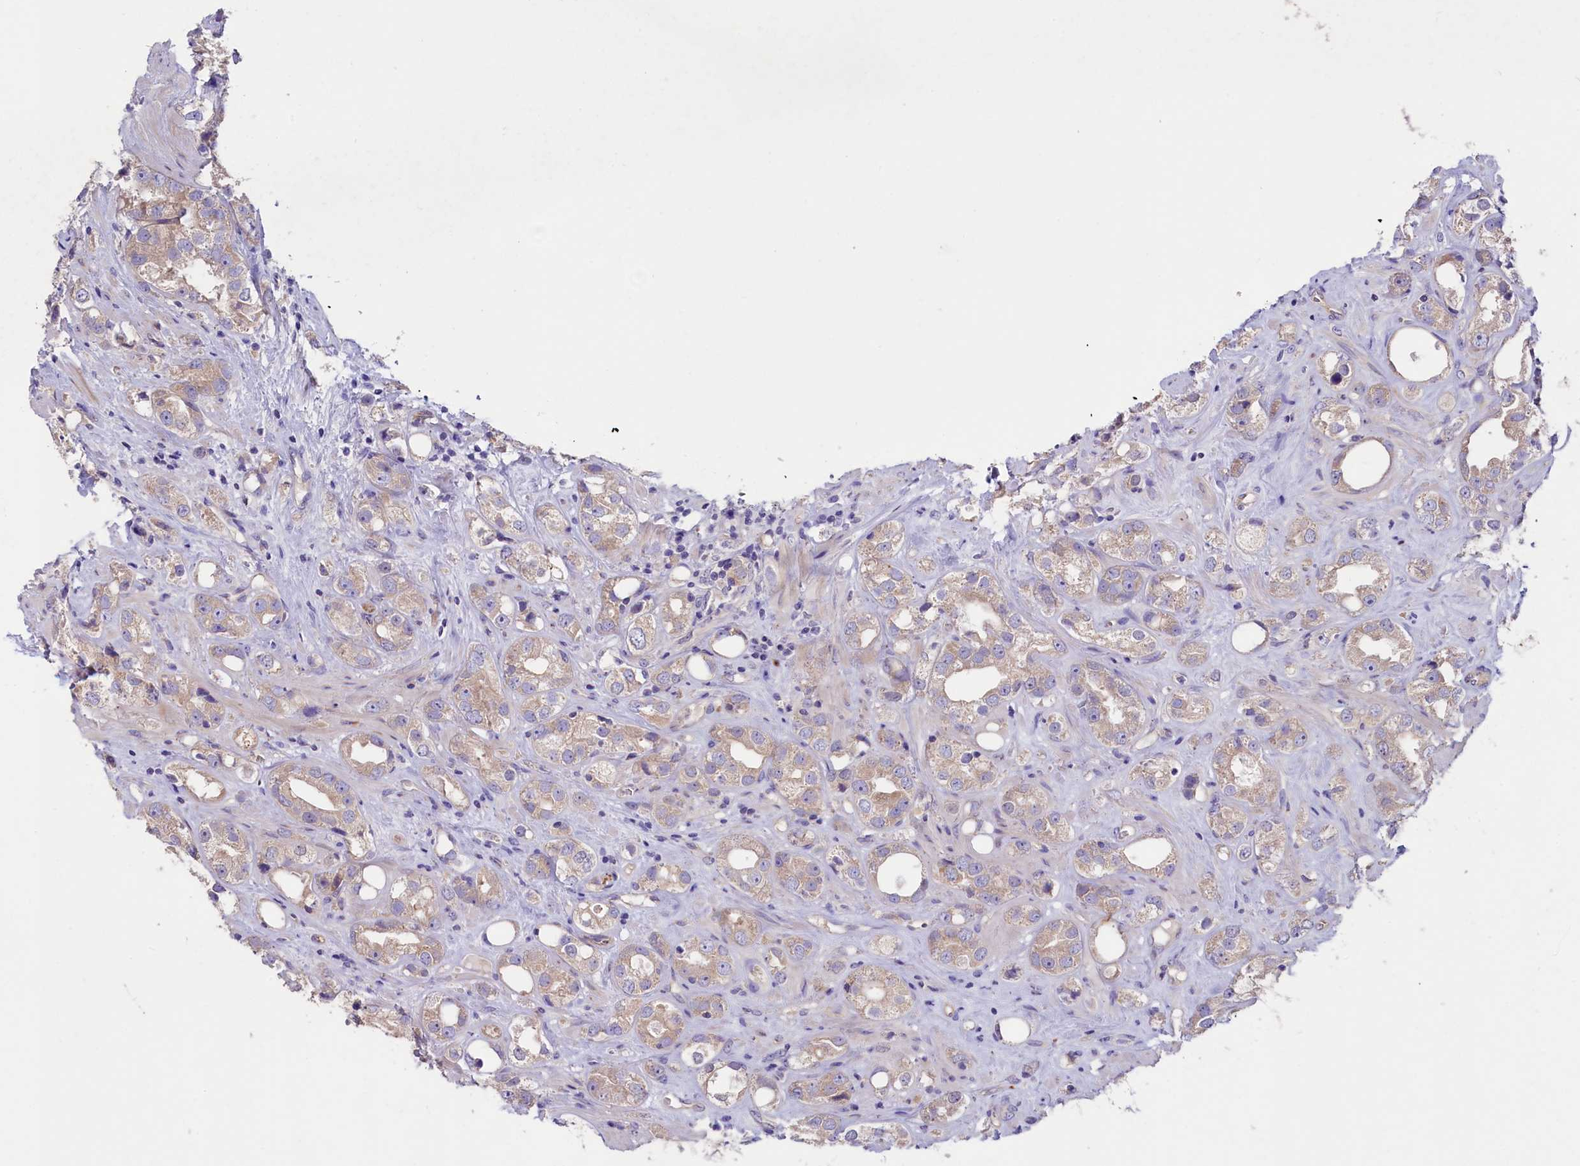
{"staining": {"intensity": "weak", "quantity": ">75%", "location": "cytoplasmic/membranous"}, "tissue": "prostate cancer", "cell_type": "Tumor cells", "image_type": "cancer", "snomed": [{"axis": "morphology", "description": "Adenocarcinoma, NOS"}, {"axis": "topography", "description": "Prostate"}], "caption": "The image demonstrates staining of prostate cancer (adenocarcinoma), revealing weak cytoplasmic/membranous protein staining (brown color) within tumor cells.", "gene": "CD99L2", "patient": {"sex": "male", "age": 79}}